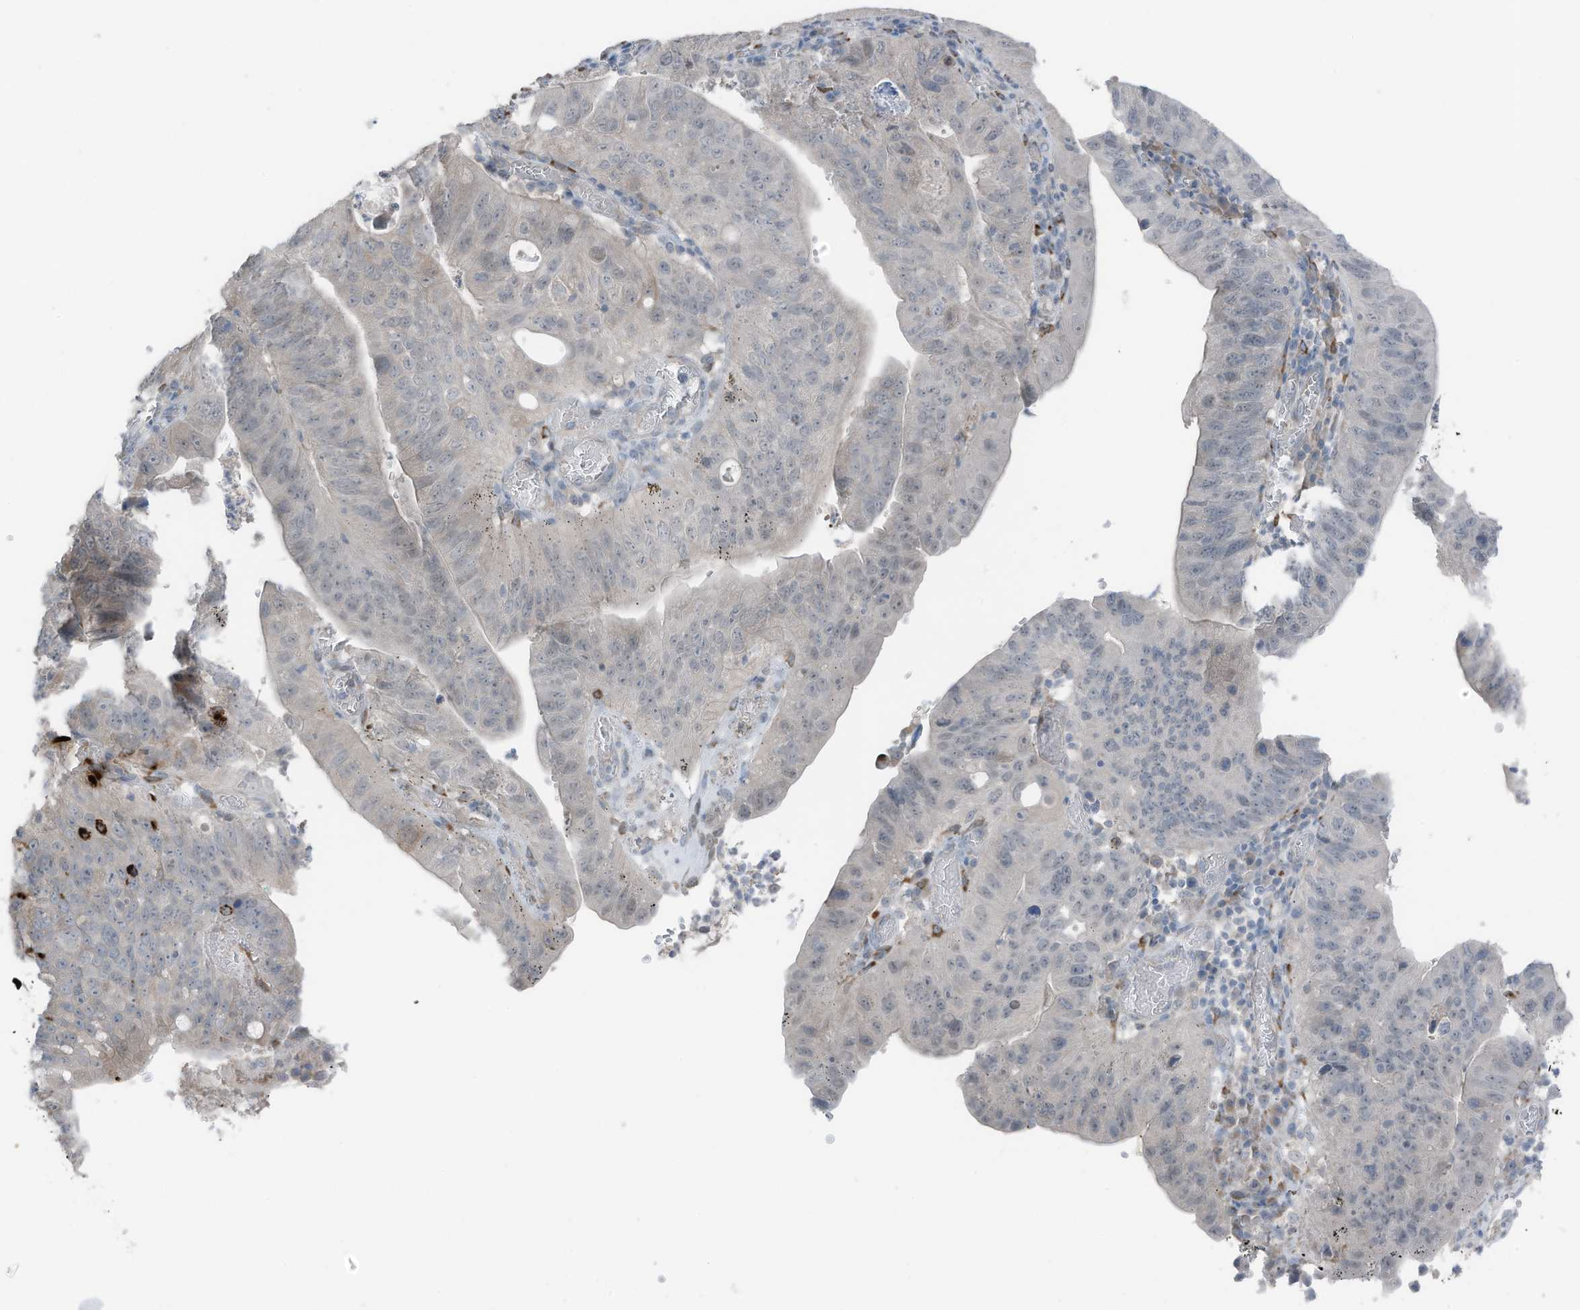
{"staining": {"intensity": "negative", "quantity": "none", "location": "none"}, "tissue": "stomach cancer", "cell_type": "Tumor cells", "image_type": "cancer", "snomed": [{"axis": "morphology", "description": "Adenocarcinoma, NOS"}, {"axis": "topography", "description": "Stomach"}], "caption": "This is a photomicrograph of immunohistochemistry staining of adenocarcinoma (stomach), which shows no positivity in tumor cells.", "gene": "ARHGEF33", "patient": {"sex": "female", "age": 59}}